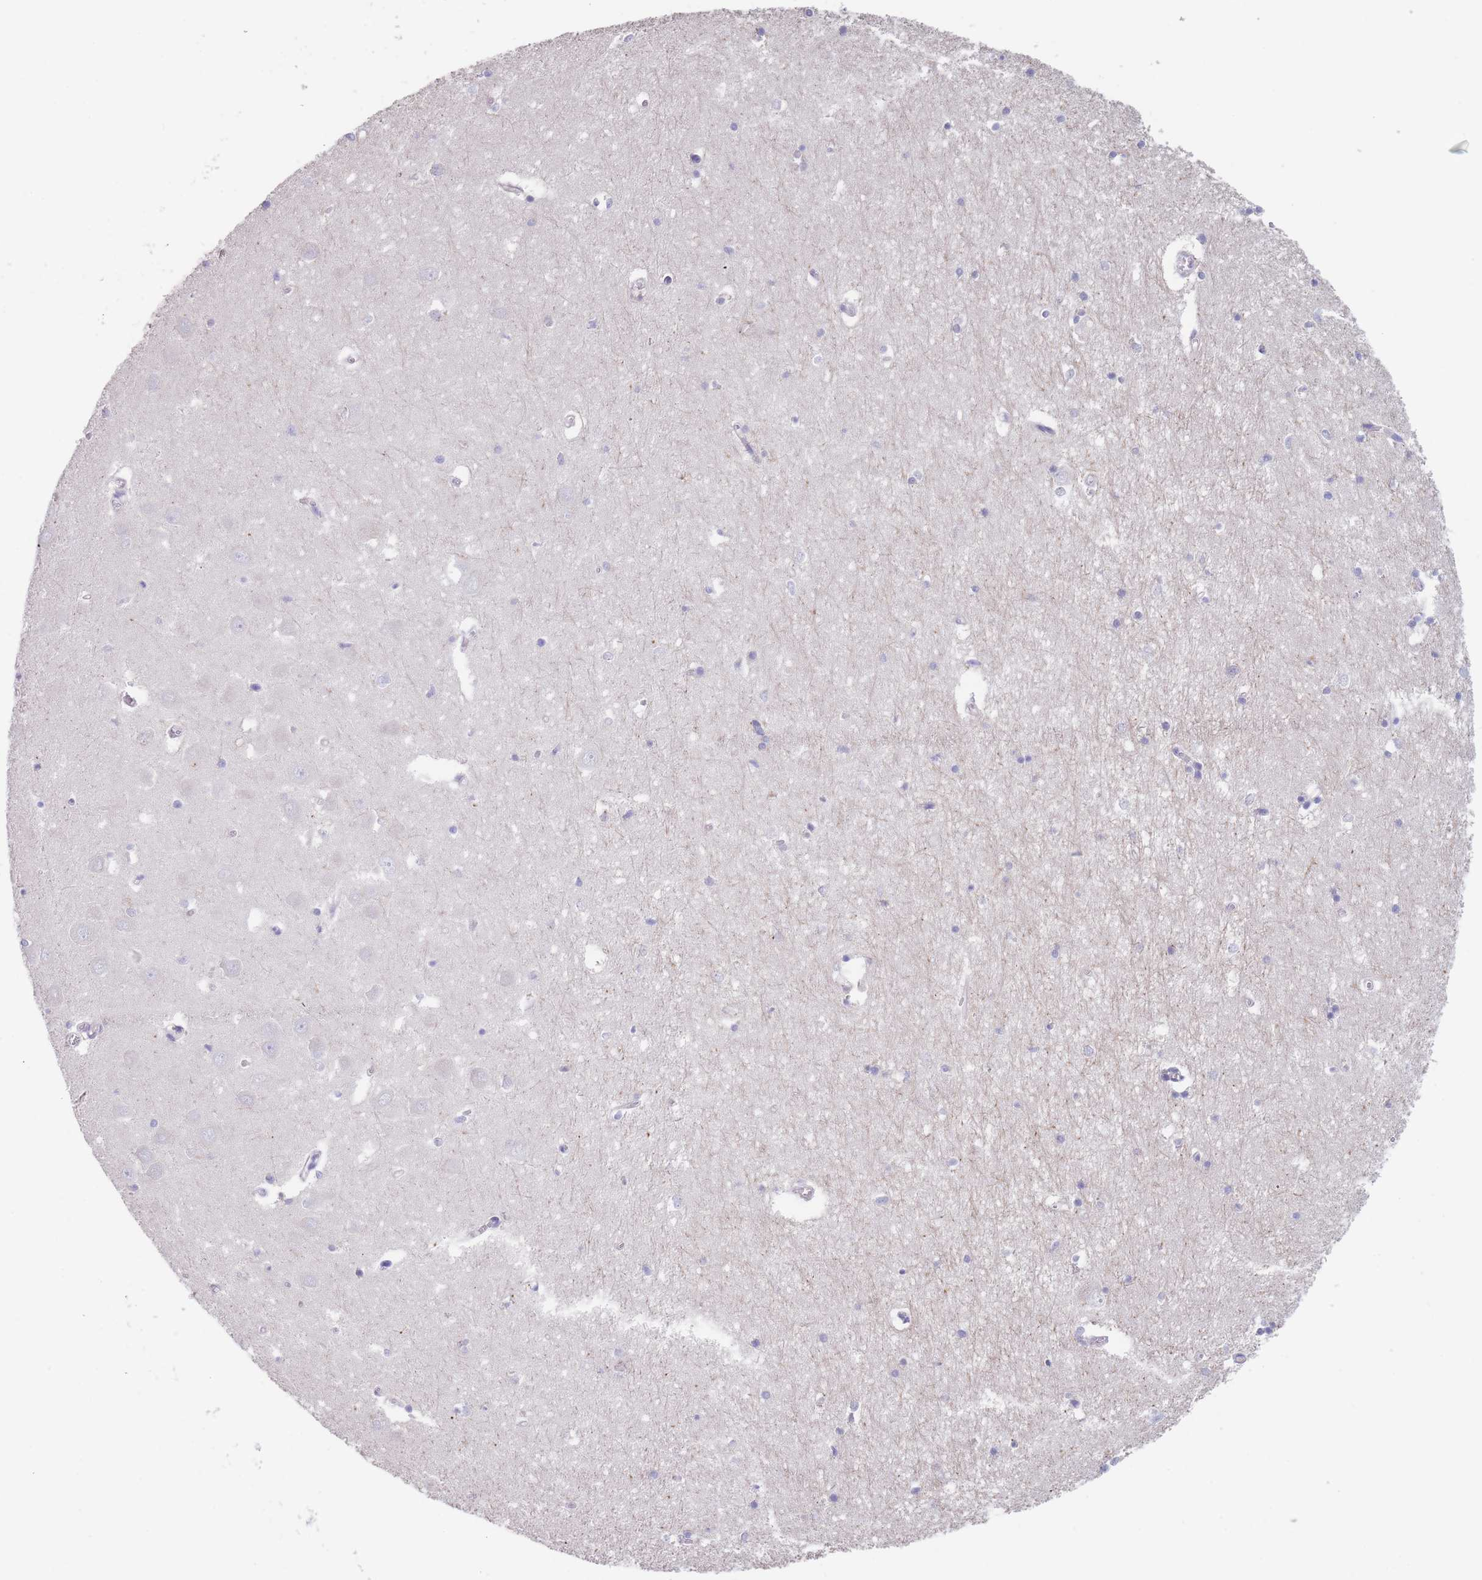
{"staining": {"intensity": "negative", "quantity": "none", "location": "none"}, "tissue": "hippocampus", "cell_type": "Glial cells", "image_type": "normal", "snomed": [{"axis": "morphology", "description": "Normal tissue, NOS"}, {"axis": "topography", "description": "Hippocampus"}], "caption": "The photomicrograph demonstrates no staining of glial cells in benign hippocampus.", "gene": "ZNF281", "patient": {"sex": "male", "age": 70}}